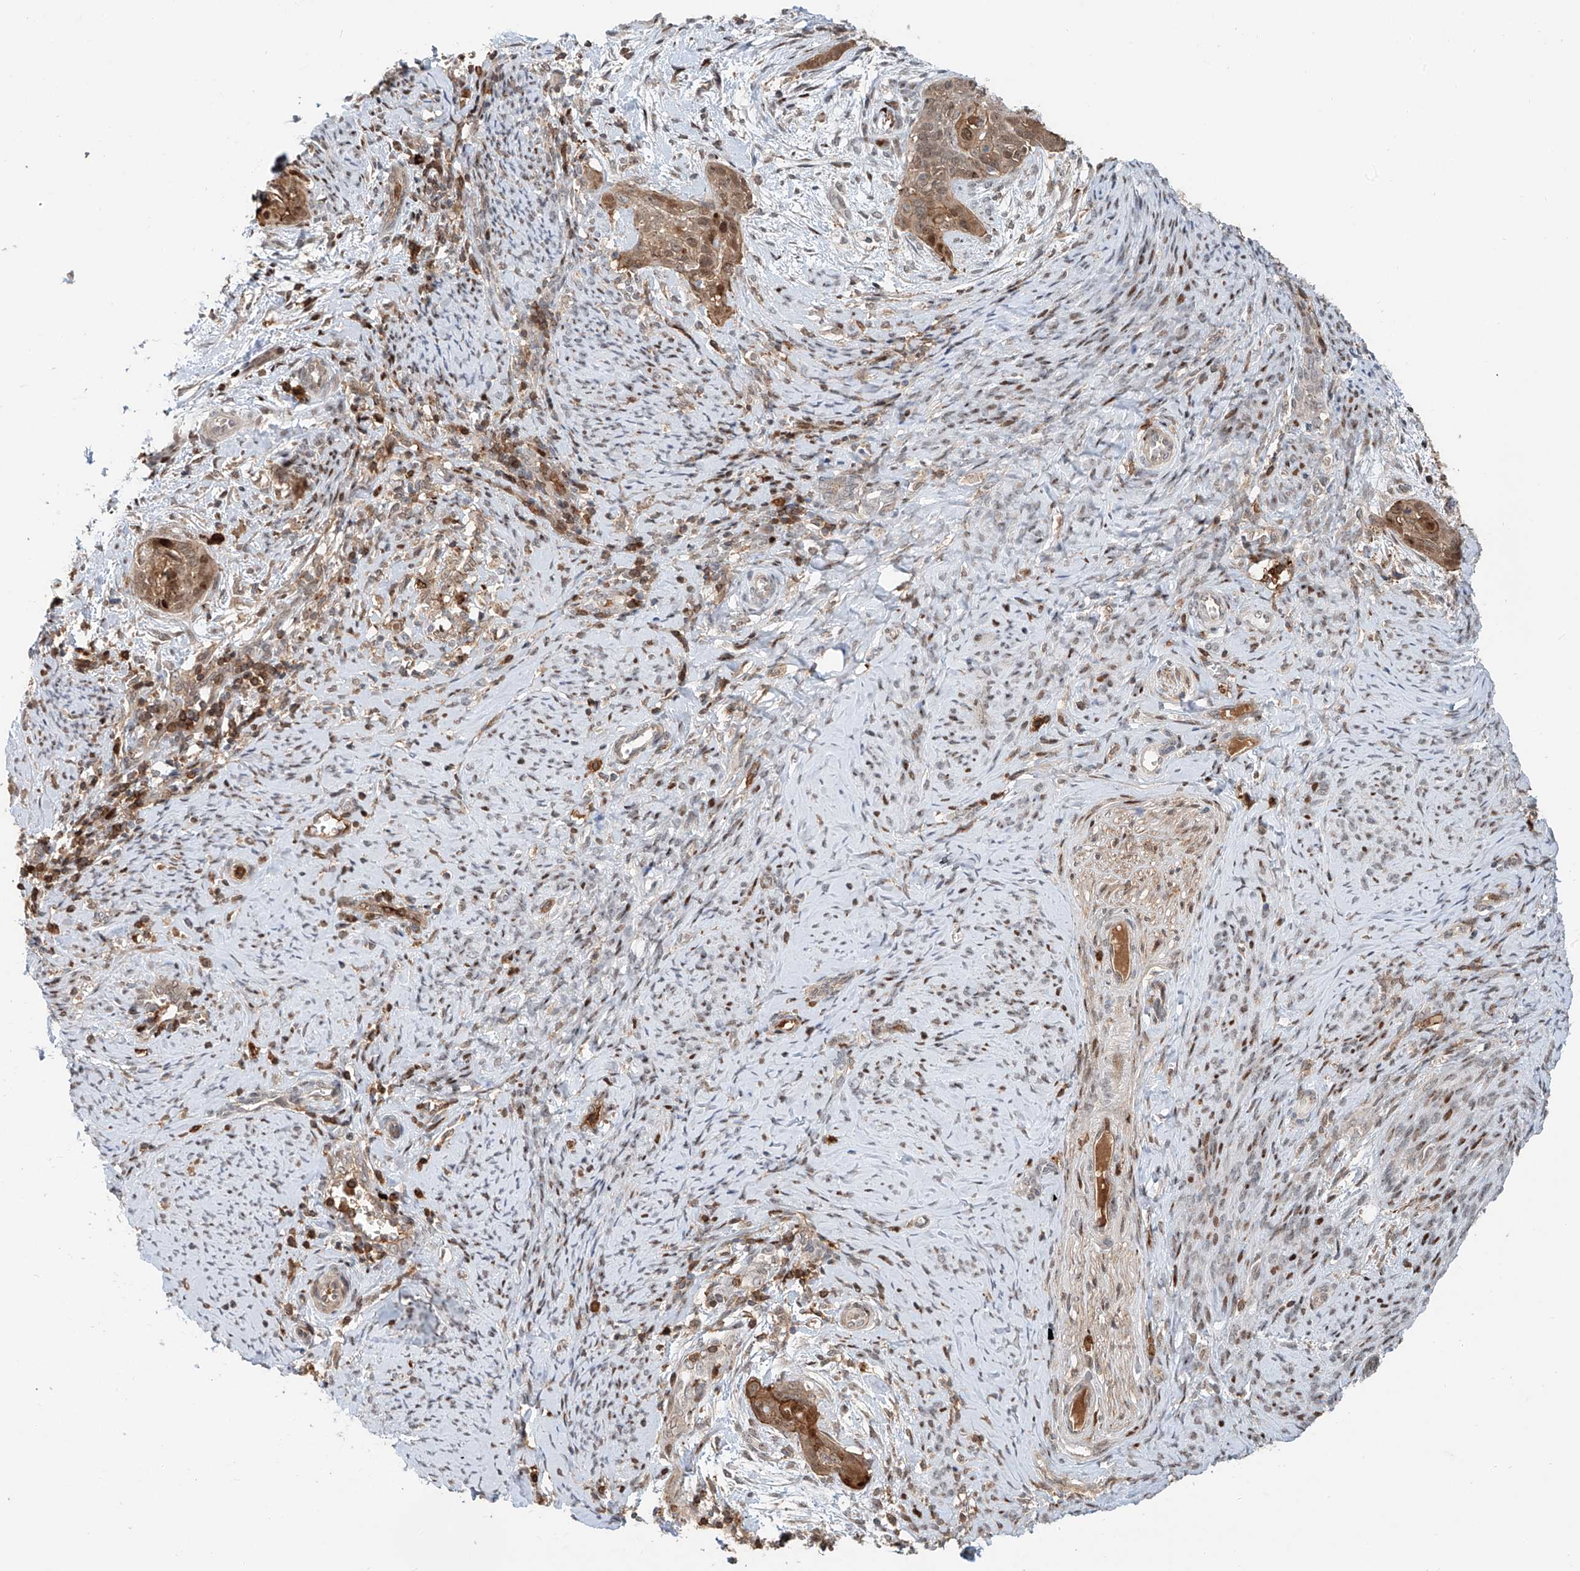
{"staining": {"intensity": "moderate", "quantity": "<25%", "location": "cytoplasmic/membranous,nuclear"}, "tissue": "cervical cancer", "cell_type": "Tumor cells", "image_type": "cancer", "snomed": [{"axis": "morphology", "description": "Squamous cell carcinoma, NOS"}, {"axis": "topography", "description": "Cervix"}], "caption": "Protein staining of cervical cancer (squamous cell carcinoma) tissue demonstrates moderate cytoplasmic/membranous and nuclear expression in approximately <25% of tumor cells.", "gene": "CEP162", "patient": {"sex": "female", "age": 33}}